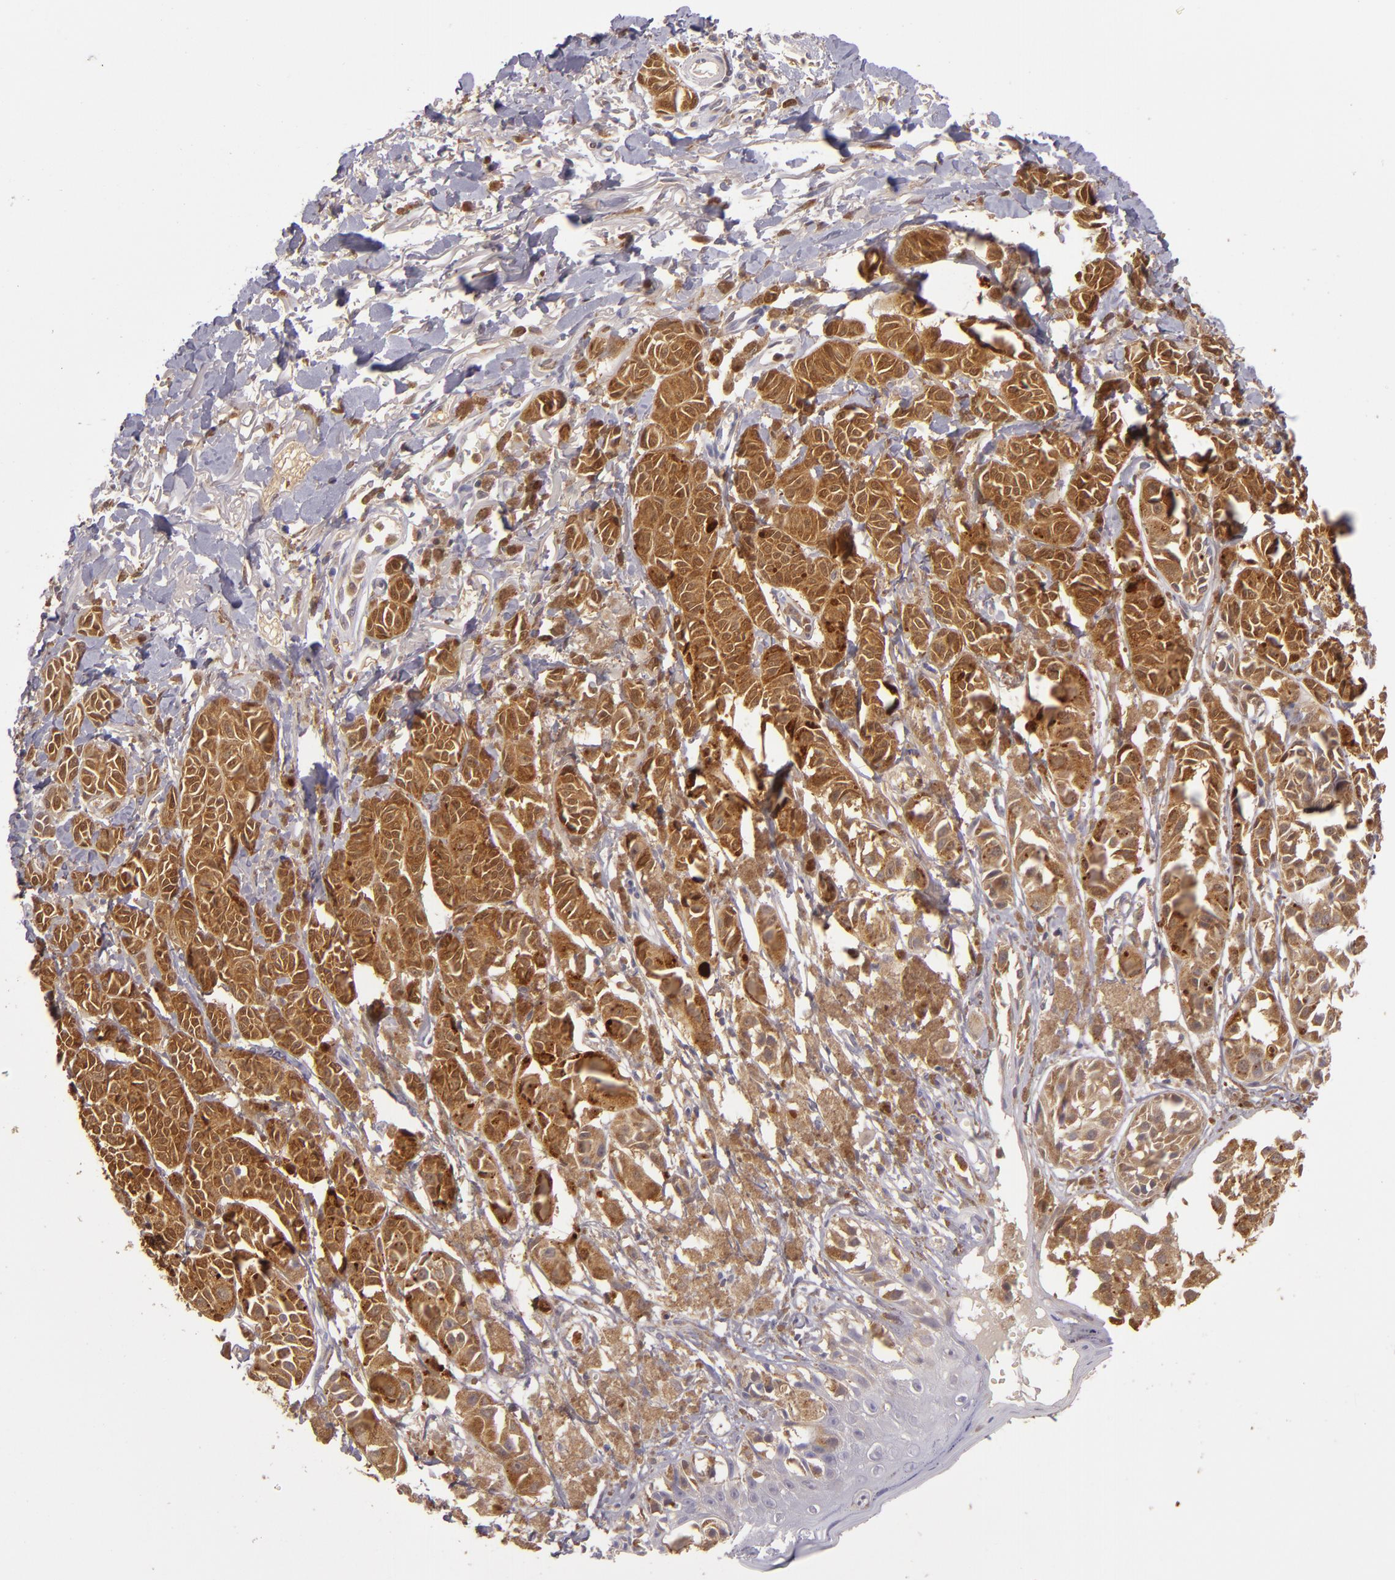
{"staining": {"intensity": "moderate", "quantity": ">75%", "location": "cytoplasmic/membranous"}, "tissue": "melanoma", "cell_type": "Tumor cells", "image_type": "cancer", "snomed": [{"axis": "morphology", "description": "Malignant melanoma, NOS"}, {"axis": "topography", "description": "Skin"}], "caption": "IHC (DAB (3,3'-diaminobenzidine)) staining of malignant melanoma demonstrates moderate cytoplasmic/membranous protein staining in approximately >75% of tumor cells. (brown staining indicates protein expression, while blue staining denotes nuclei).", "gene": "FHIT", "patient": {"sex": "male", "age": 76}}